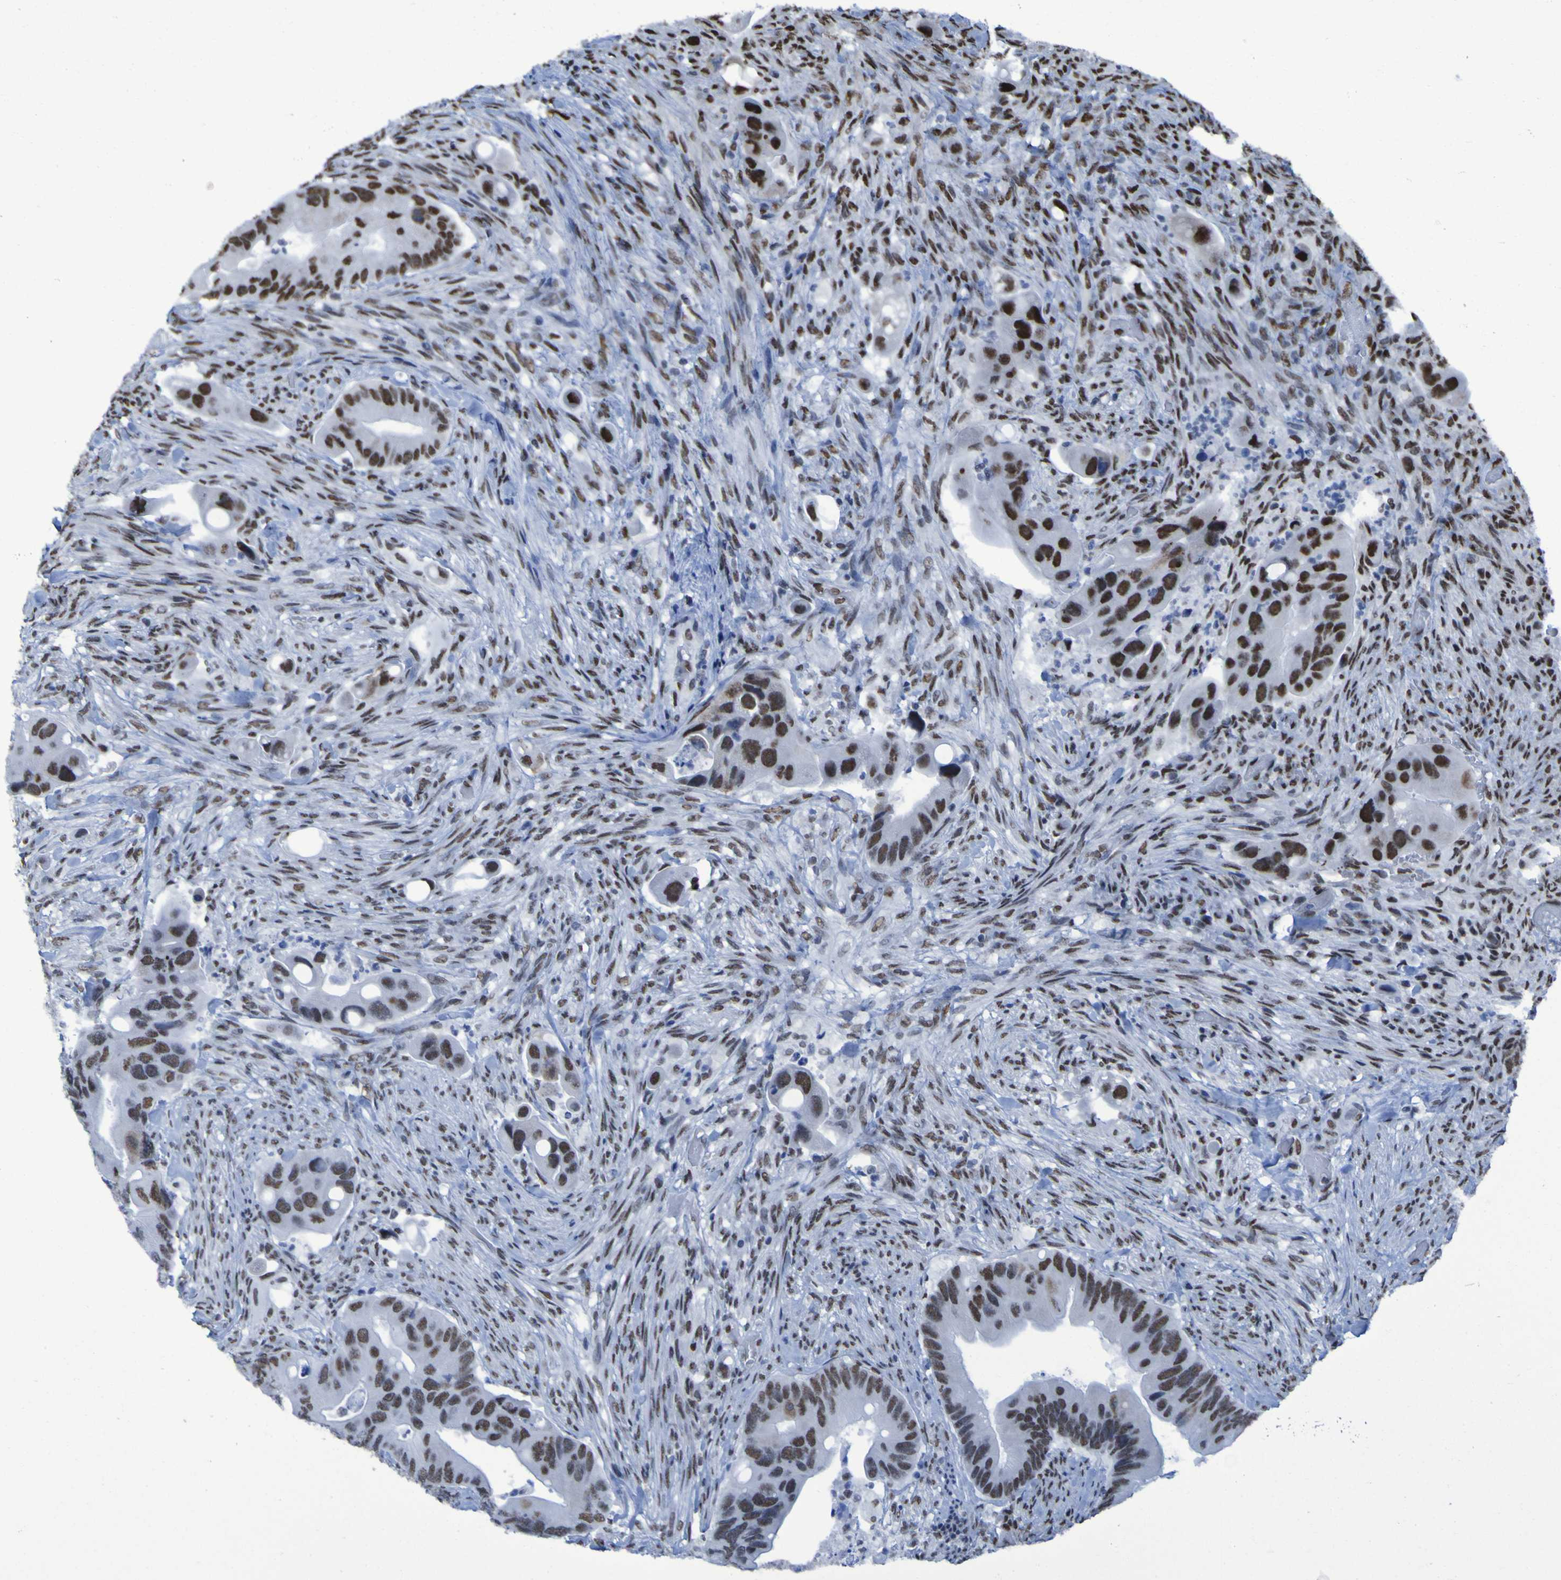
{"staining": {"intensity": "strong", "quantity": ">75%", "location": "nuclear"}, "tissue": "colorectal cancer", "cell_type": "Tumor cells", "image_type": "cancer", "snomed": [{"axis": "morphology", "description": "Adenocarcinoma, NOS"}, {"axis": "topography", "description": "Rectum"}], "caption": "Adenocarcinoma (colorectal) stained with immunohistochemistry (IHC) demonstrates strong nuclear staining in approximately >75% of tumor cells. (Stains: DAB (3,3'-diaminobenzidine) in brown, nuclei in blue, Microscopy: brightfield microscopy at high magnification).", "gene": "HNRNPR", "patient": {"sex": "female", "age": 57}}